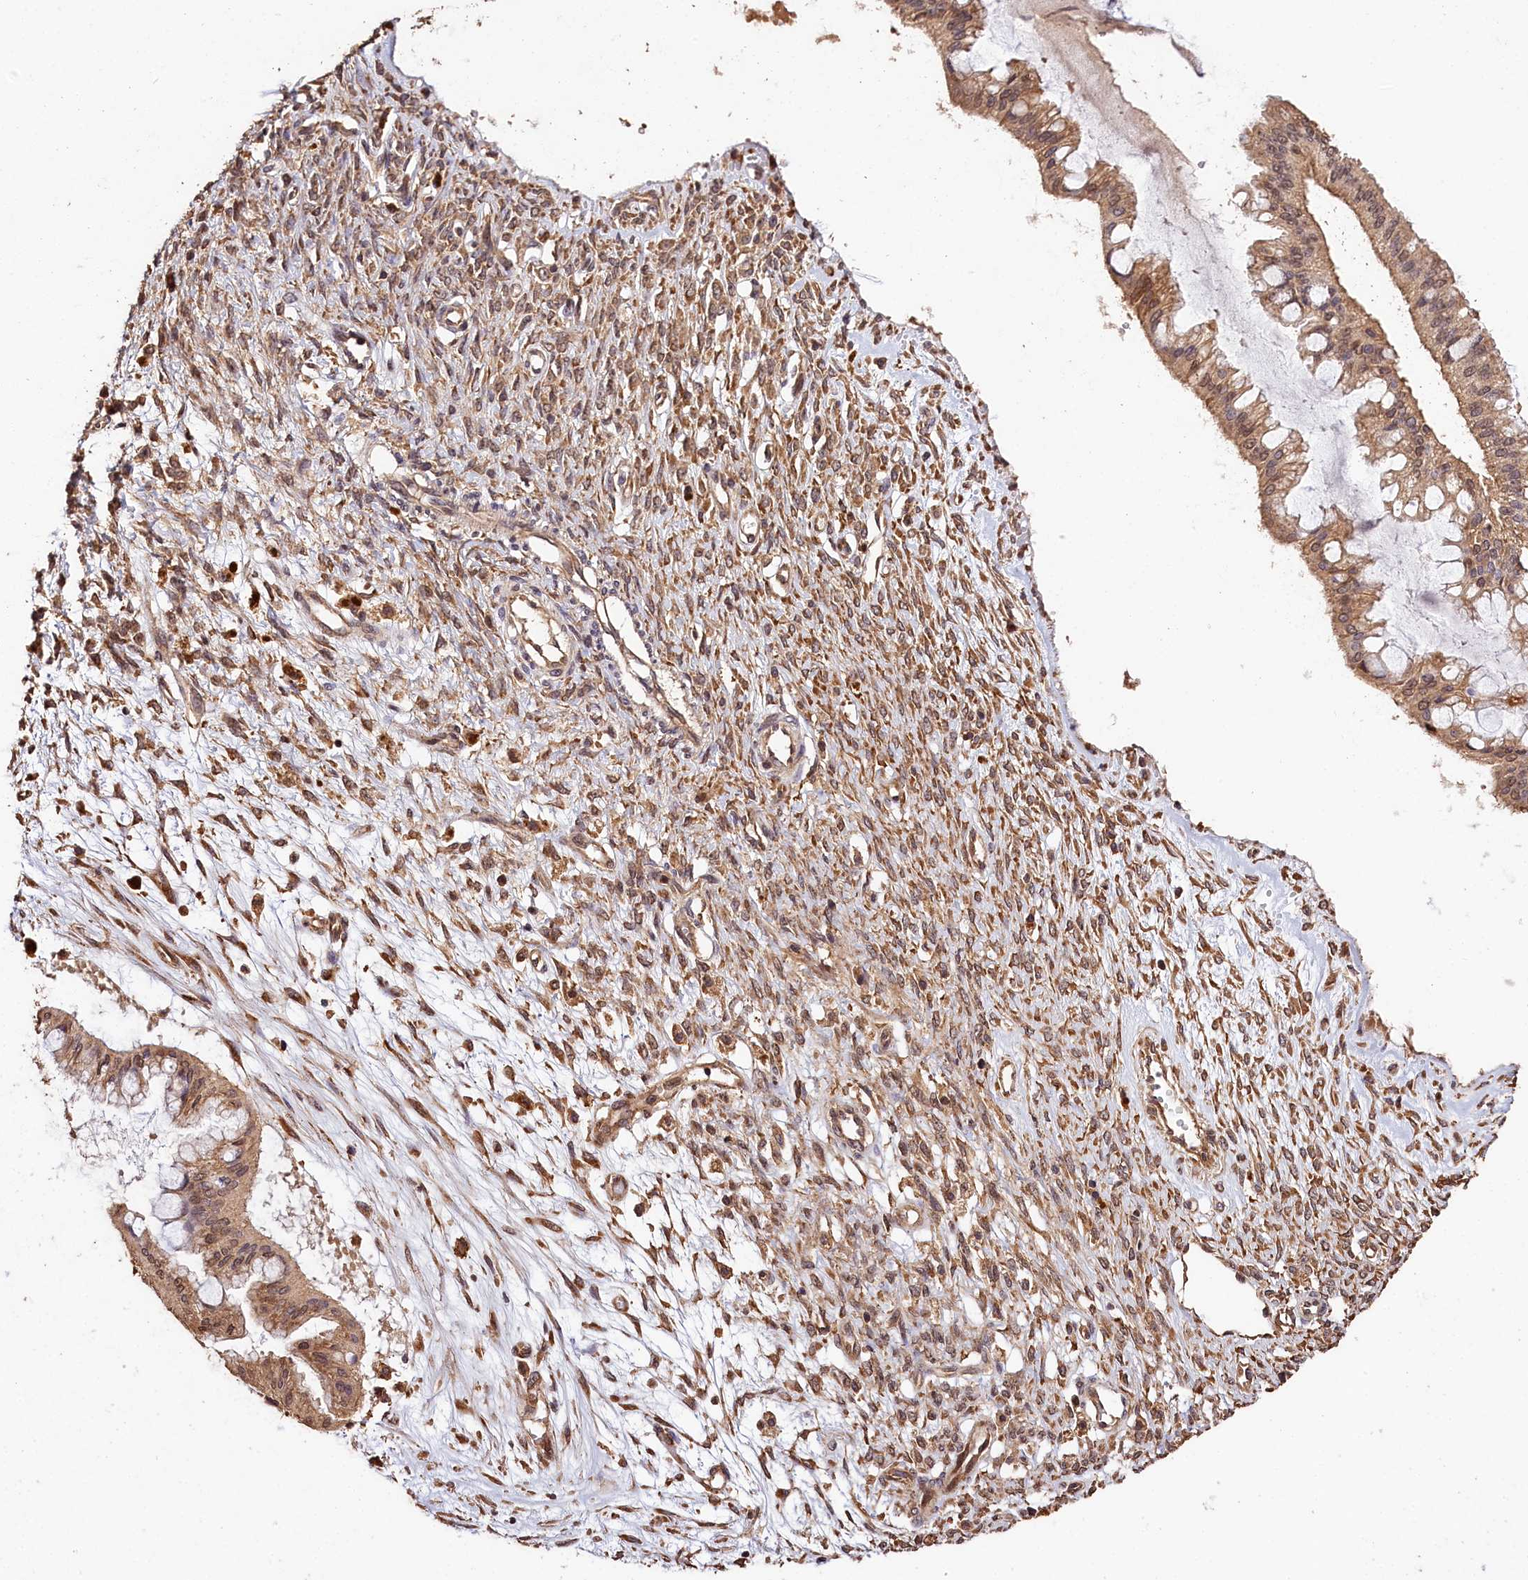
{"staining": {"intensity": "weak", "quantity": ">75%", "location": "cytoplasmic/membranous,nuclear"}, "tissue": "ovarian cancer", "cell_type": "Tumor cells", "image_type": "cancer", "snomed": [{"axis": "morphology", "description": "Cystadenocarcinoma, mucinous, NOS"}, {"axis": "topography", "description": "Ovary"}], "caption": "Tumor cells display low levels of weak cytoplasmic/membranous and nuclear staining in approximately >75% of cells in human ovarian cancer (mucinous cystadenocarcinoma).", "gene": "KPTN", "patient": {"sex": "female", "age": 73}}